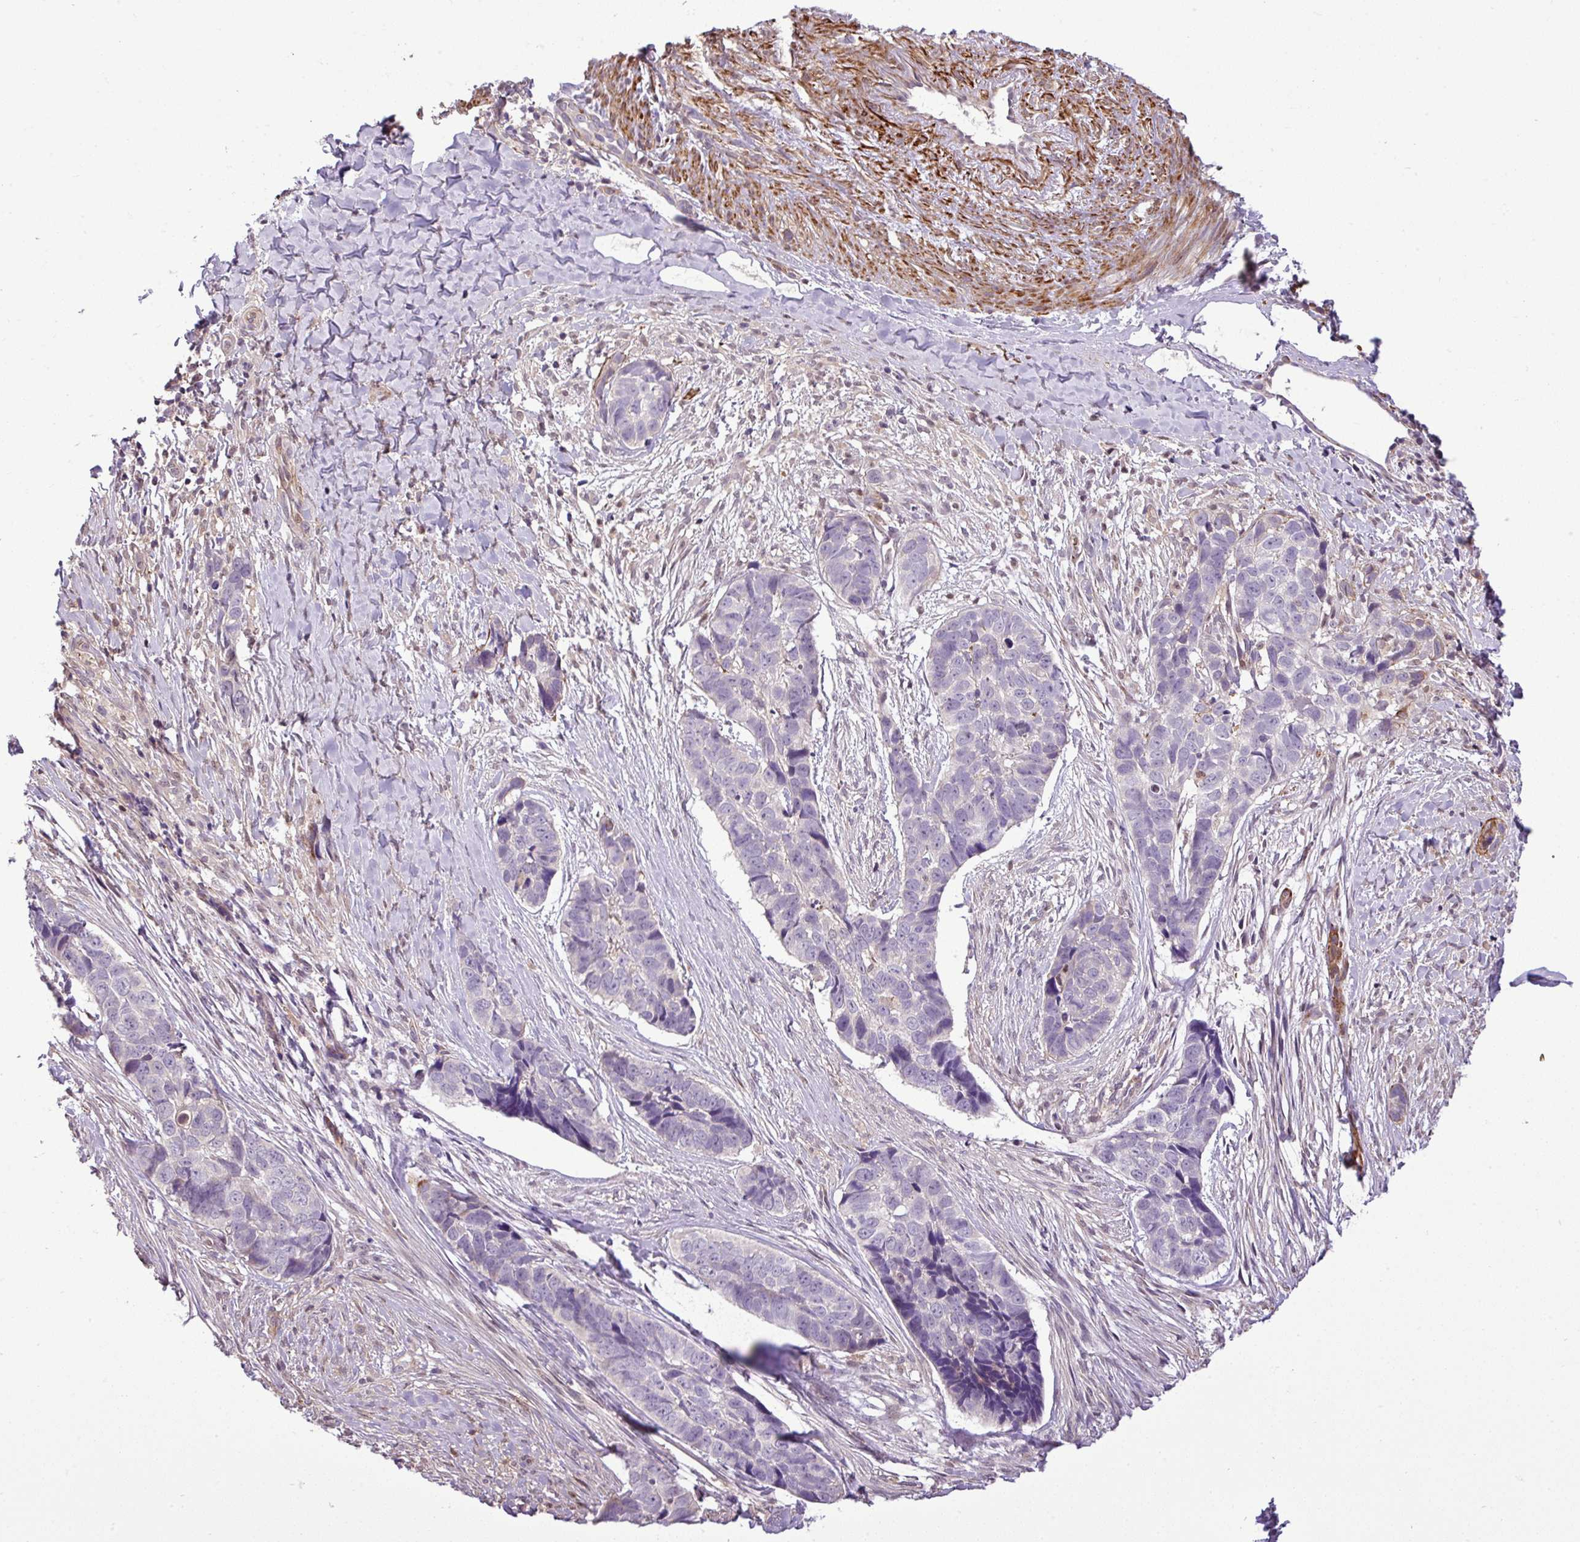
{"staining": {"intensity": "negative", "quantity": "none", "location": "none"}, "tissue": "skin cancer", "cell_type": "Tumor cells", "image_type": "cancer", "snomed": [{"axis": "morphology", "description": "Basal cell carcinoma"}, {"axis": "topography", "description": "Skin"}], "caption": "Skin cancer was stained to show a protein in brown. There is no significant expression in tumor cells. (DAB (3,3'-diaminobenzidine) IHC with hematoxylin counter stain).", "gene": "NBEAL2", "patient": {"sex": "female", "age": 82}}